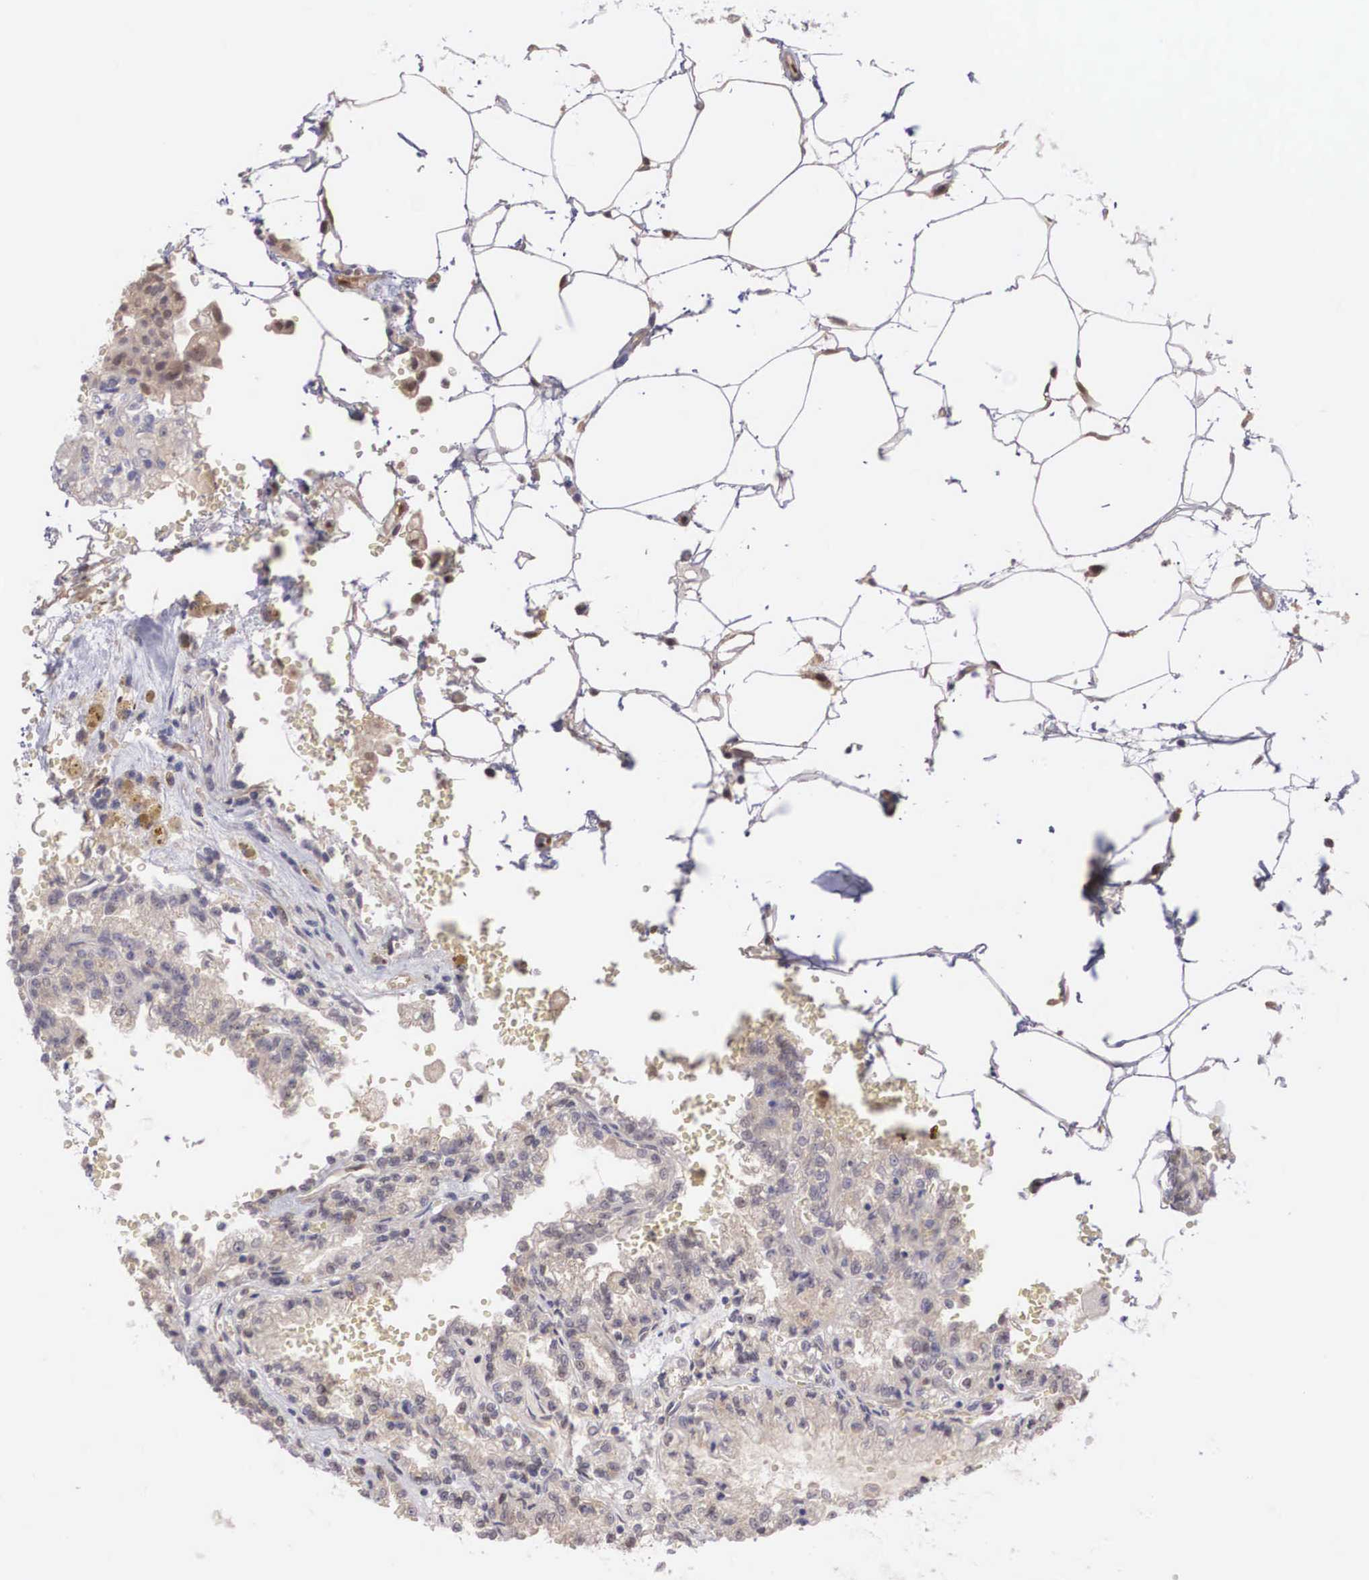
{"staining": {"intensity": "weak", "quantity": "25%-75%", "location": "cytoplasmic/membranous"}, "tissue": "renal cancer", "cell_type": "Tumor cells", "image_type": "cancer", "snomed": [{"axis": "morphology", "description": "Adenocarcinoma, NOS"}, {"axis": "topography", "description": "Kidney"}], "caption": "This histopathology image shows adenocarcinoma (renal) stained with IHC to label a protein in brown. The cytoplasmic/membranous of tumor cells show weak positivity for the protein. Nuclei are counter-stained blue.", "gene": "DNAJB7", "patient": {"sex": "female", "age": 56}}